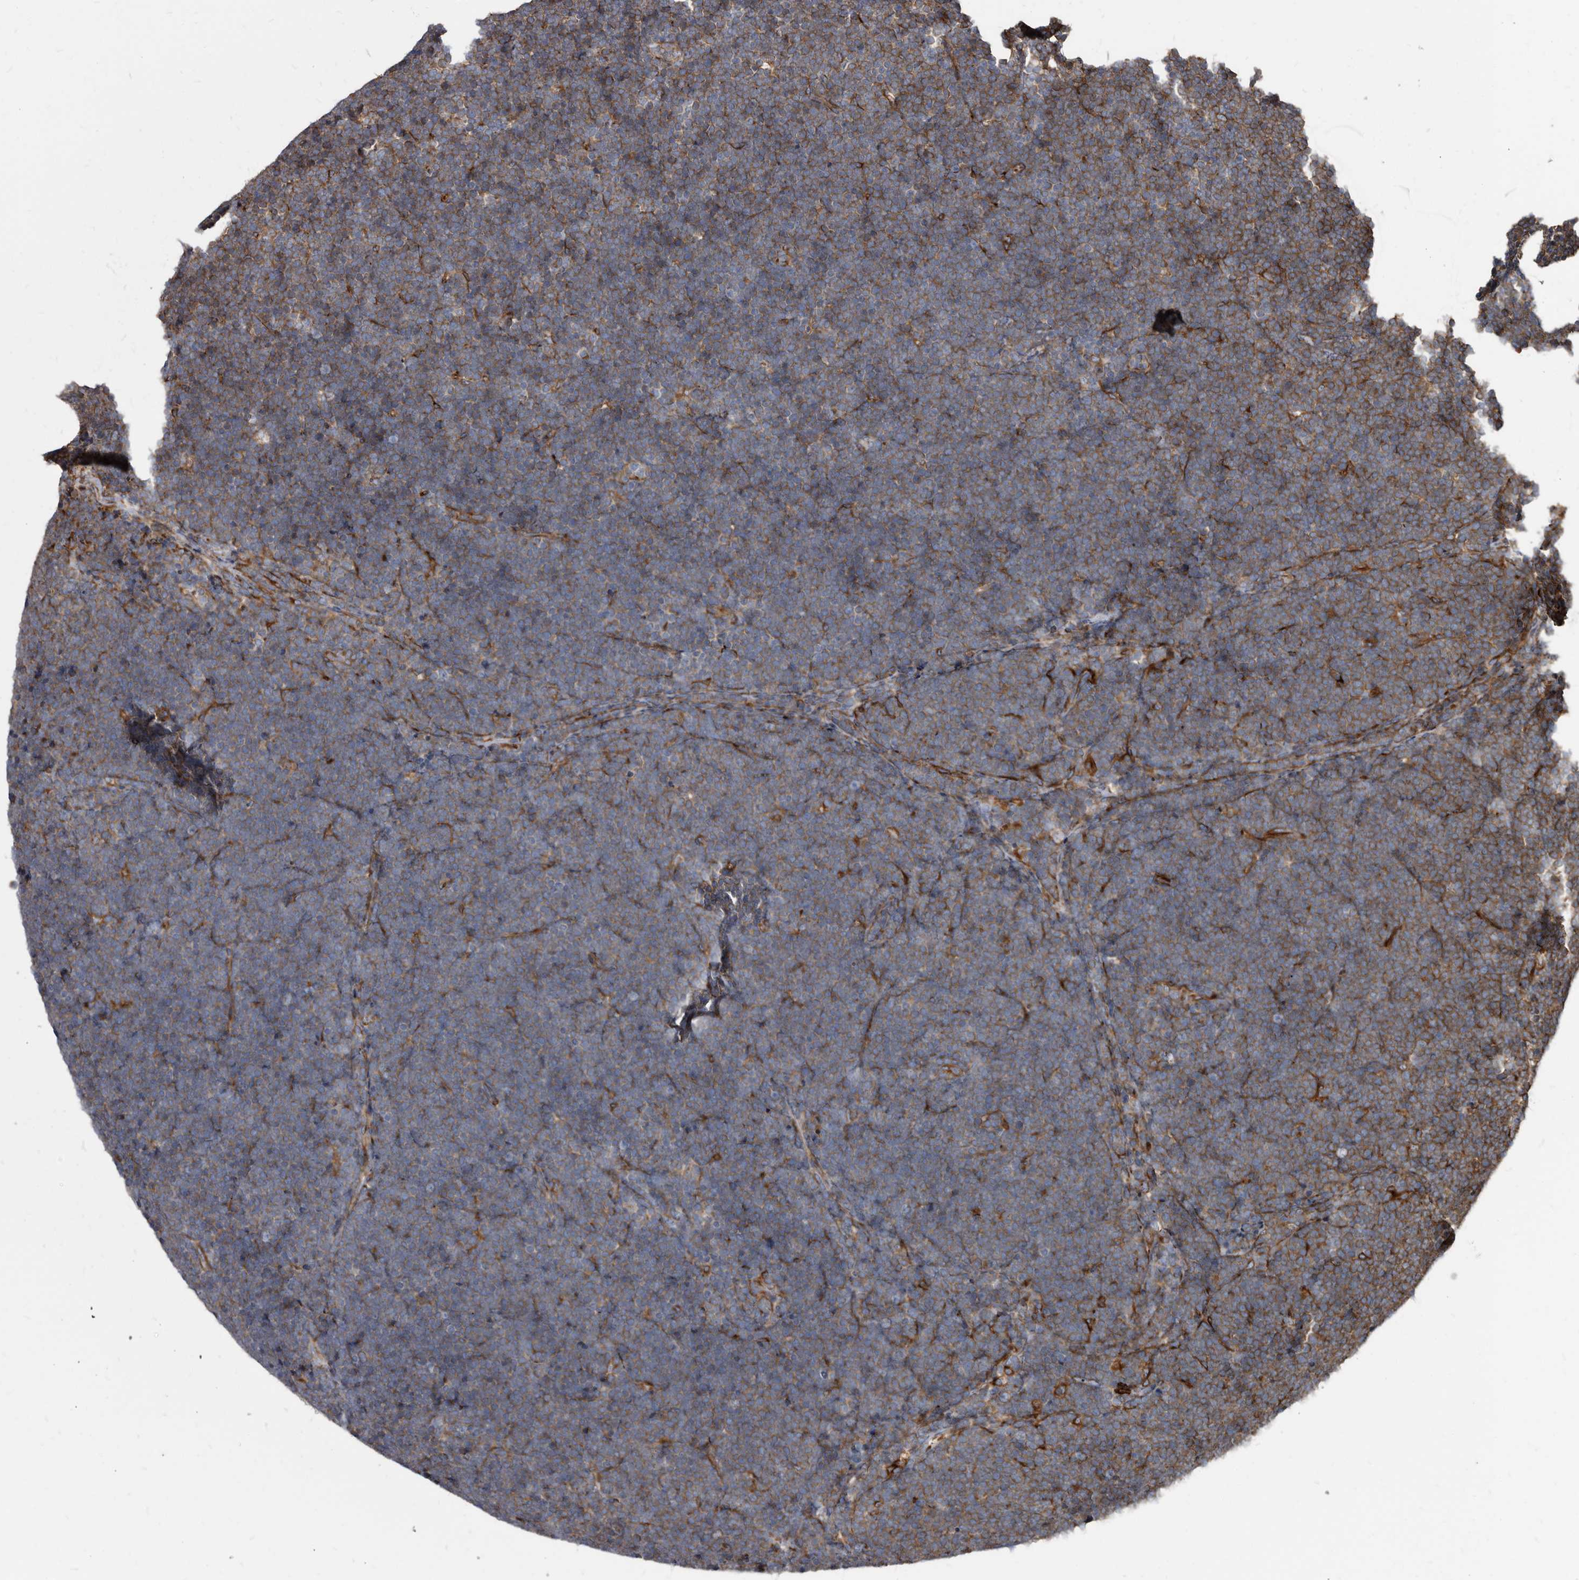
{"staining": {"intensity": "moderate", "quantity": "<25%", "location": "cytoplasmic/membranous"}, "tissue": "lymphoma", "cell_type": "Tumor cells", "image_type": "cancer", "snomed": [{"axis": "morphology", "description": "Malignant lymphoma, non-Hodgkin's type, High grade"}, {"axis": "topography", "description": "Lymph node"}], "caption": "A micrograph of human high-grade malignant lymphoma, non-Hodgkin's type stained for a protein displays moderate cytoplasmic/membranous brown staining in tumor cells.", "gene": "KCTD20", "patient": {"sex": "male", "age": 13}}